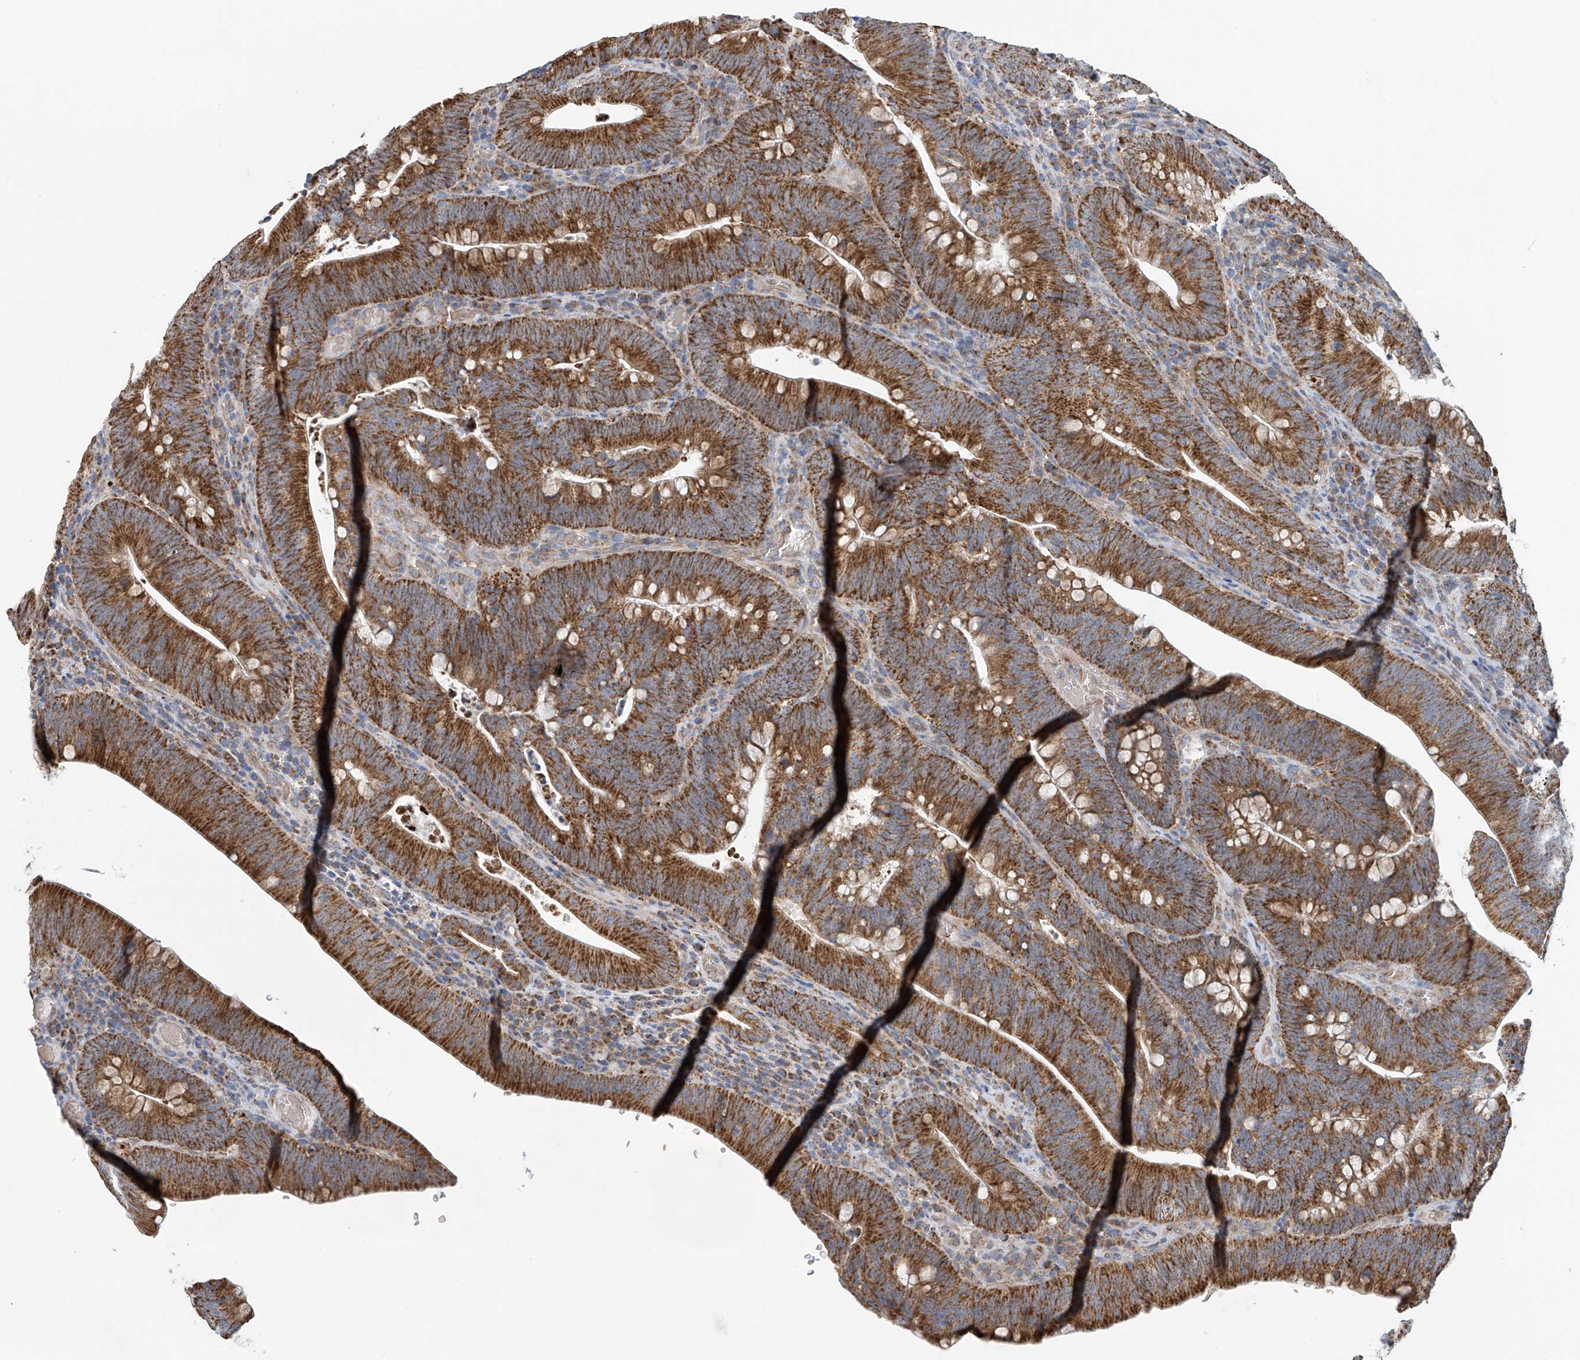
{"staining": {"intensity": "strong", "quantity": ">75%", "location": "cytoplasmic/membranous"}, "tissue": "colorectal cancer", "cell_type": "Tumor cells", "image_type": "cancer", "snomed": [{"axis": "morphology", "description": "Normal tissue, NOS"}, {"axis": "topography", "description": "Colon"}], "caption": "Strong cytoplasmic/membranous protein positivity is seen in approximately >75% of tumor cells in colorectal cancer.", "gene": "COMMD1", "patient": {"sex": "female", "age": 82}}